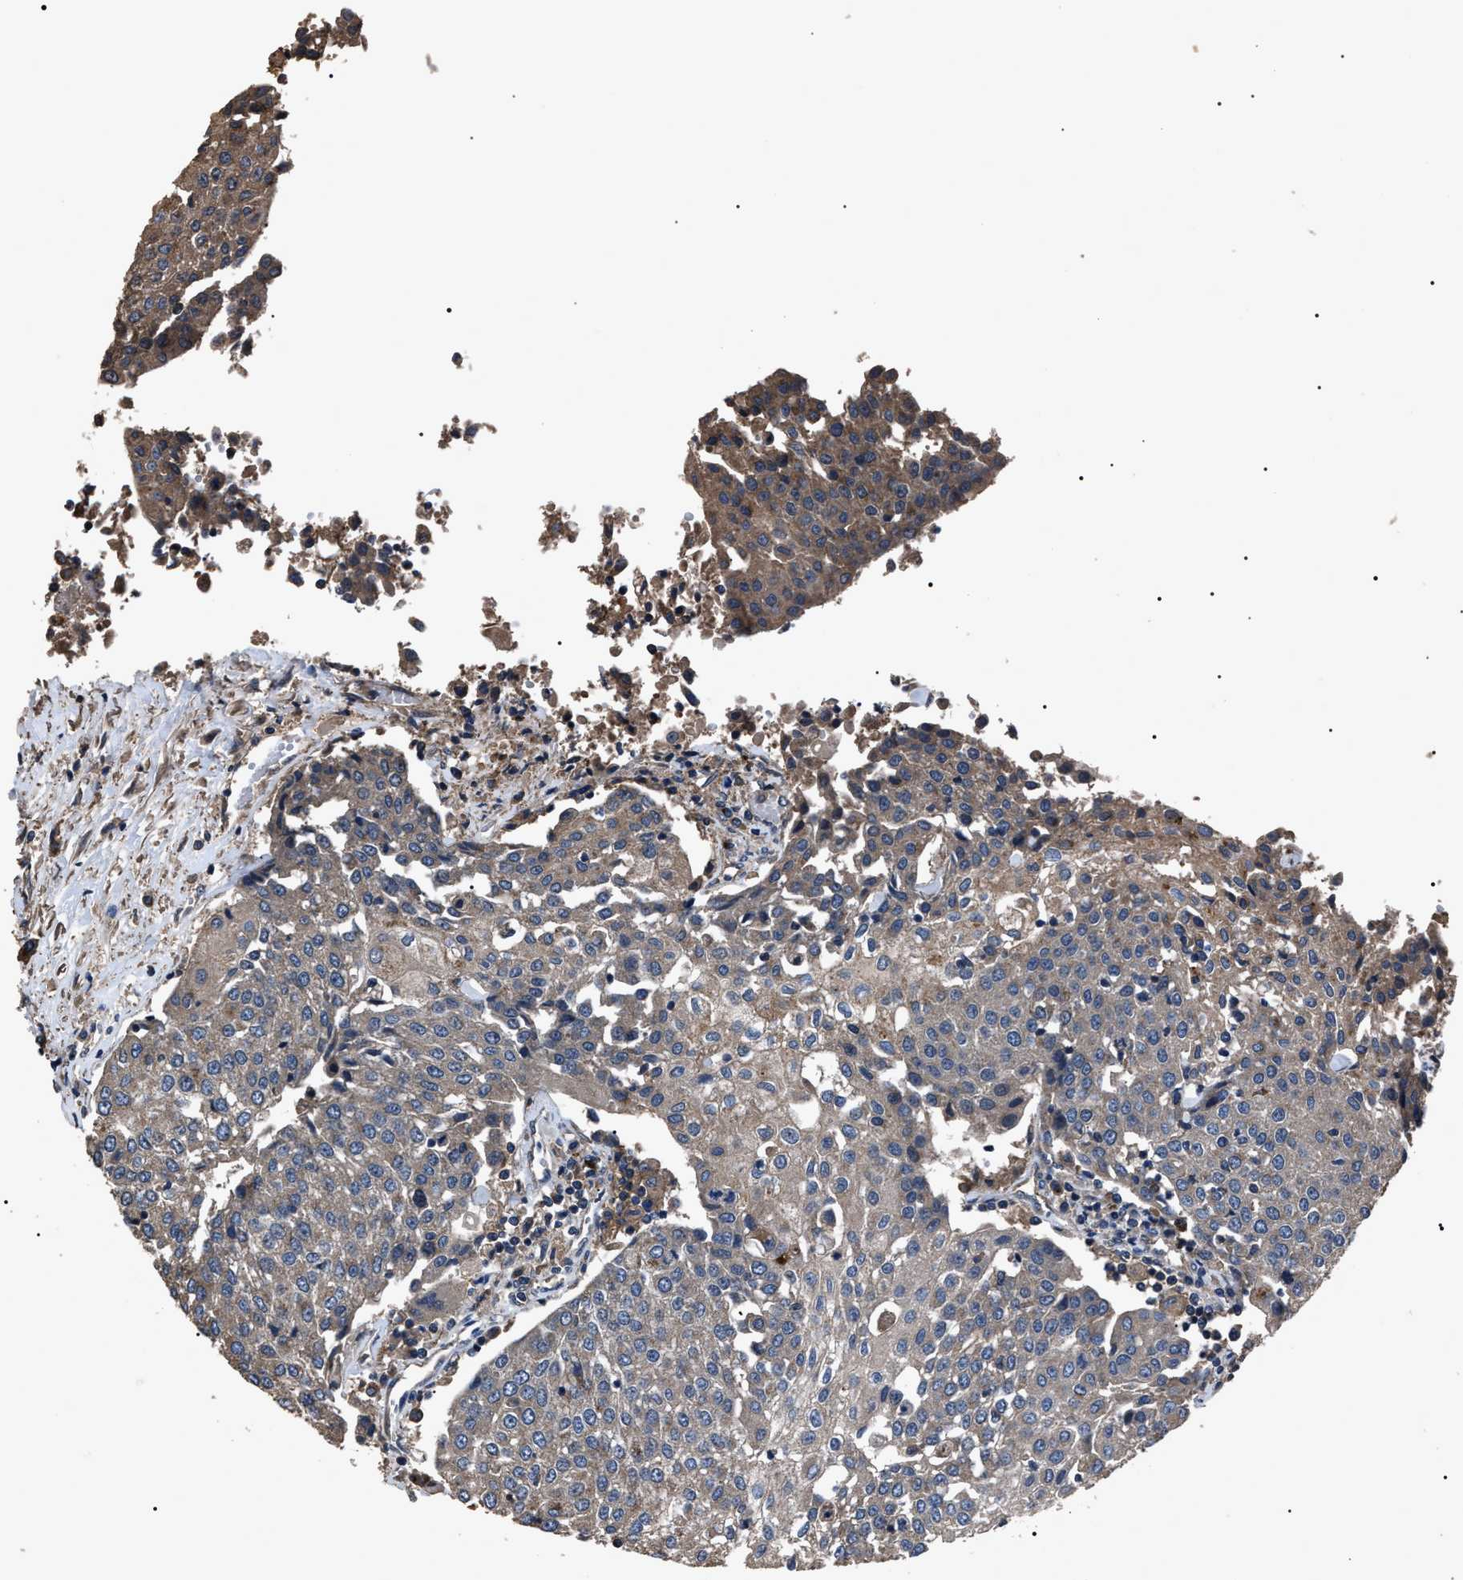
{"staining": {"intensity": "moderate", "quantity": "<25%", "location": "cytoplasmic/membranous"}, "tissue": "urothelial cancer", "cell_type": "Tumor cells", "image_type": "cancer", "snomed": [{"axis": "morphology", "description": "Urothelial carcinoma, High grade"}, {"axis": "topography", "description": "Urinary bladder"}], "caption": "Protein expression analysis of human urothelial carcinoma (high-grade) reveals moderate cytoplasmic/membranous expression in about <25% of tumor cells. Using DAB (brown) and hematoxylin (blue) stains, captured at high magnification using brightfield microscopy.", "gene": "RNF216", "patient": {"sex": "female", "age": 85}}